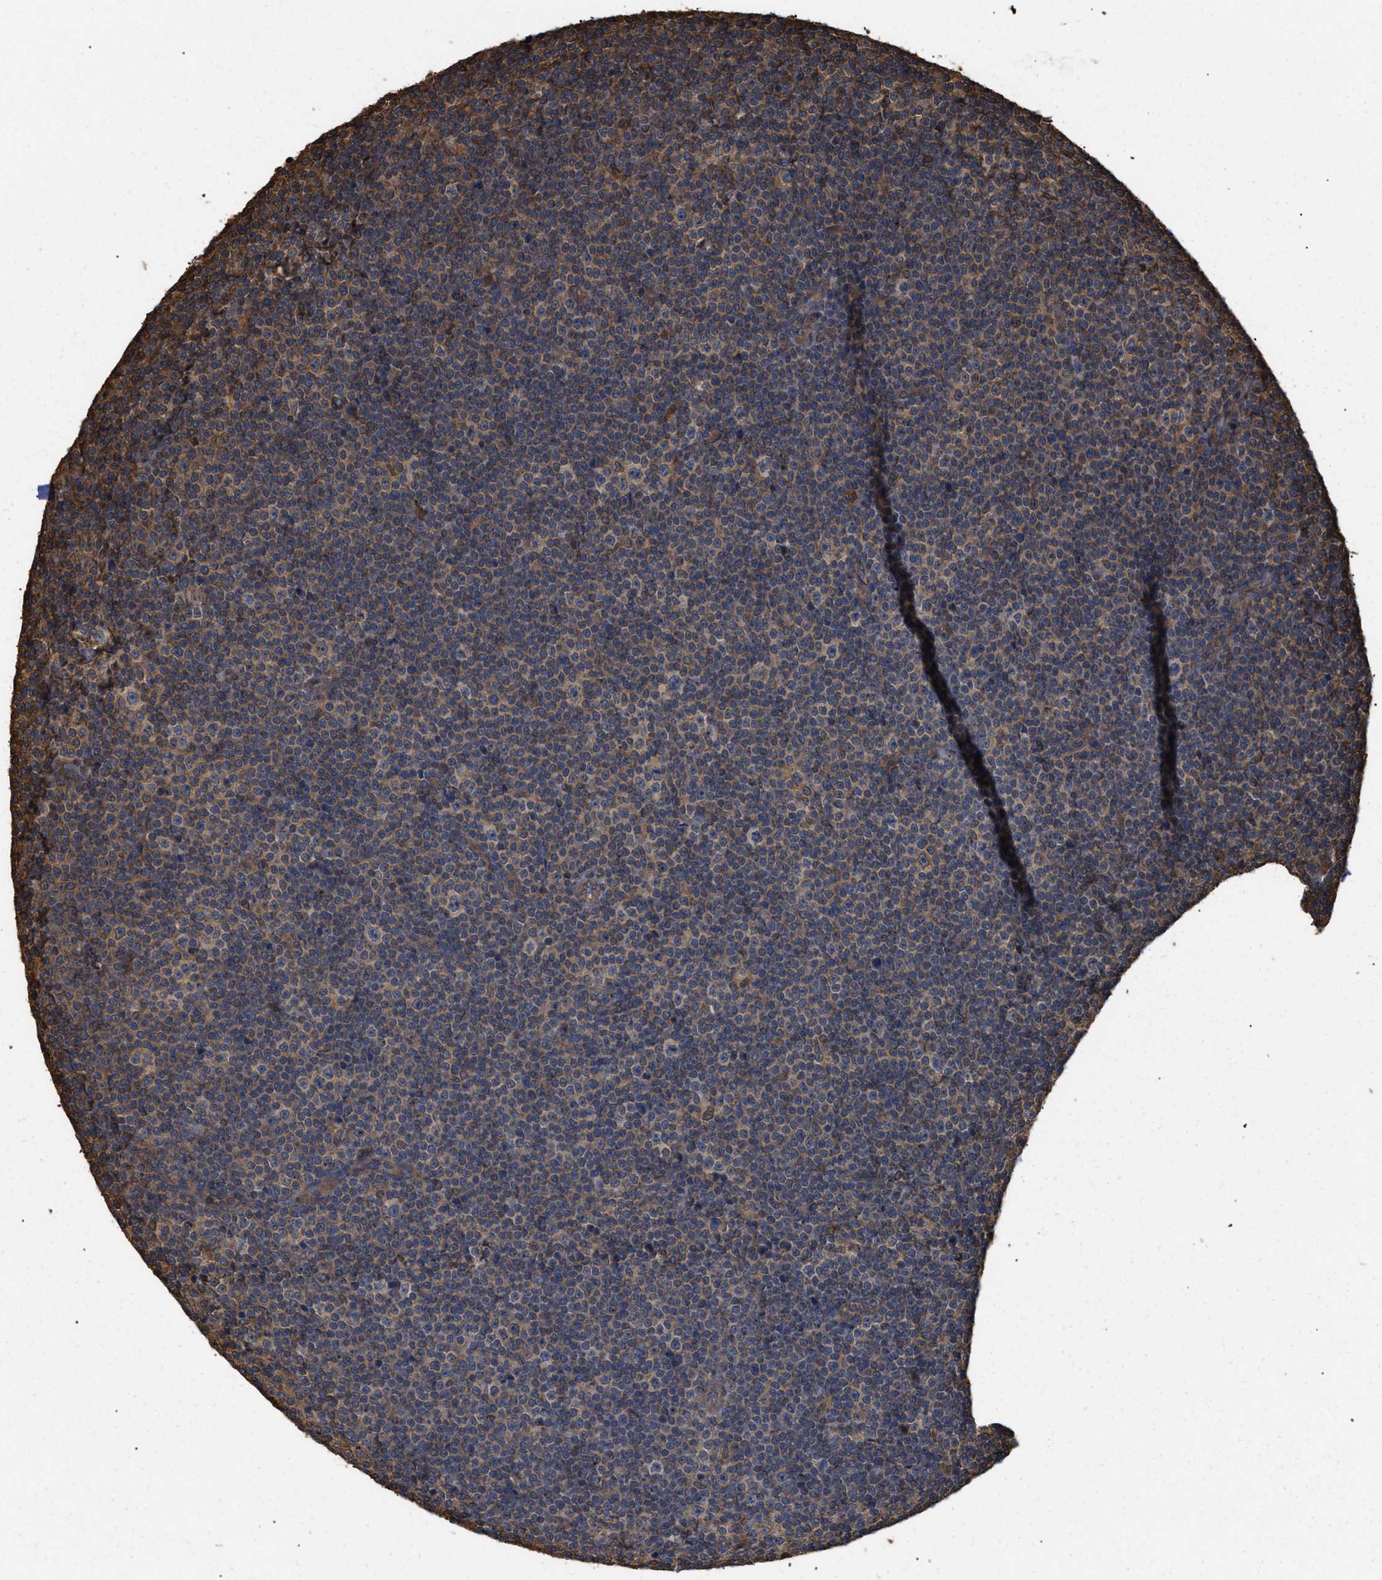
{"staining": {"intensity": "moderate", "quantity": "<25%", "location": "cytoplasmic/membranous"}, "tissue": "lymphoma", "cell_type": "Tumor cells", "image_type": "cancer", "snomed": [{"axis": "morphology", "description": "Malignant lymphoma, non-Hodgkin's type, Low grade"}, {"axis": "topography", "description": "Lymph node"}], "caption": "Immunohistochemistry (IHC) (DAB (3,3'-diaminobenzidine)) staining of low-grade malignant lymphoma, non-Hodgkin's type reveals moderate cytoplasmic/membranous protein expression in about <25% of tumor cells. (DAB (3,3'-diaminobenzidine) IHC, brown staining for protein, blue staining for nuclei).", "gene": "CALM1", "patient": {"sex": "female", "age": 67}}